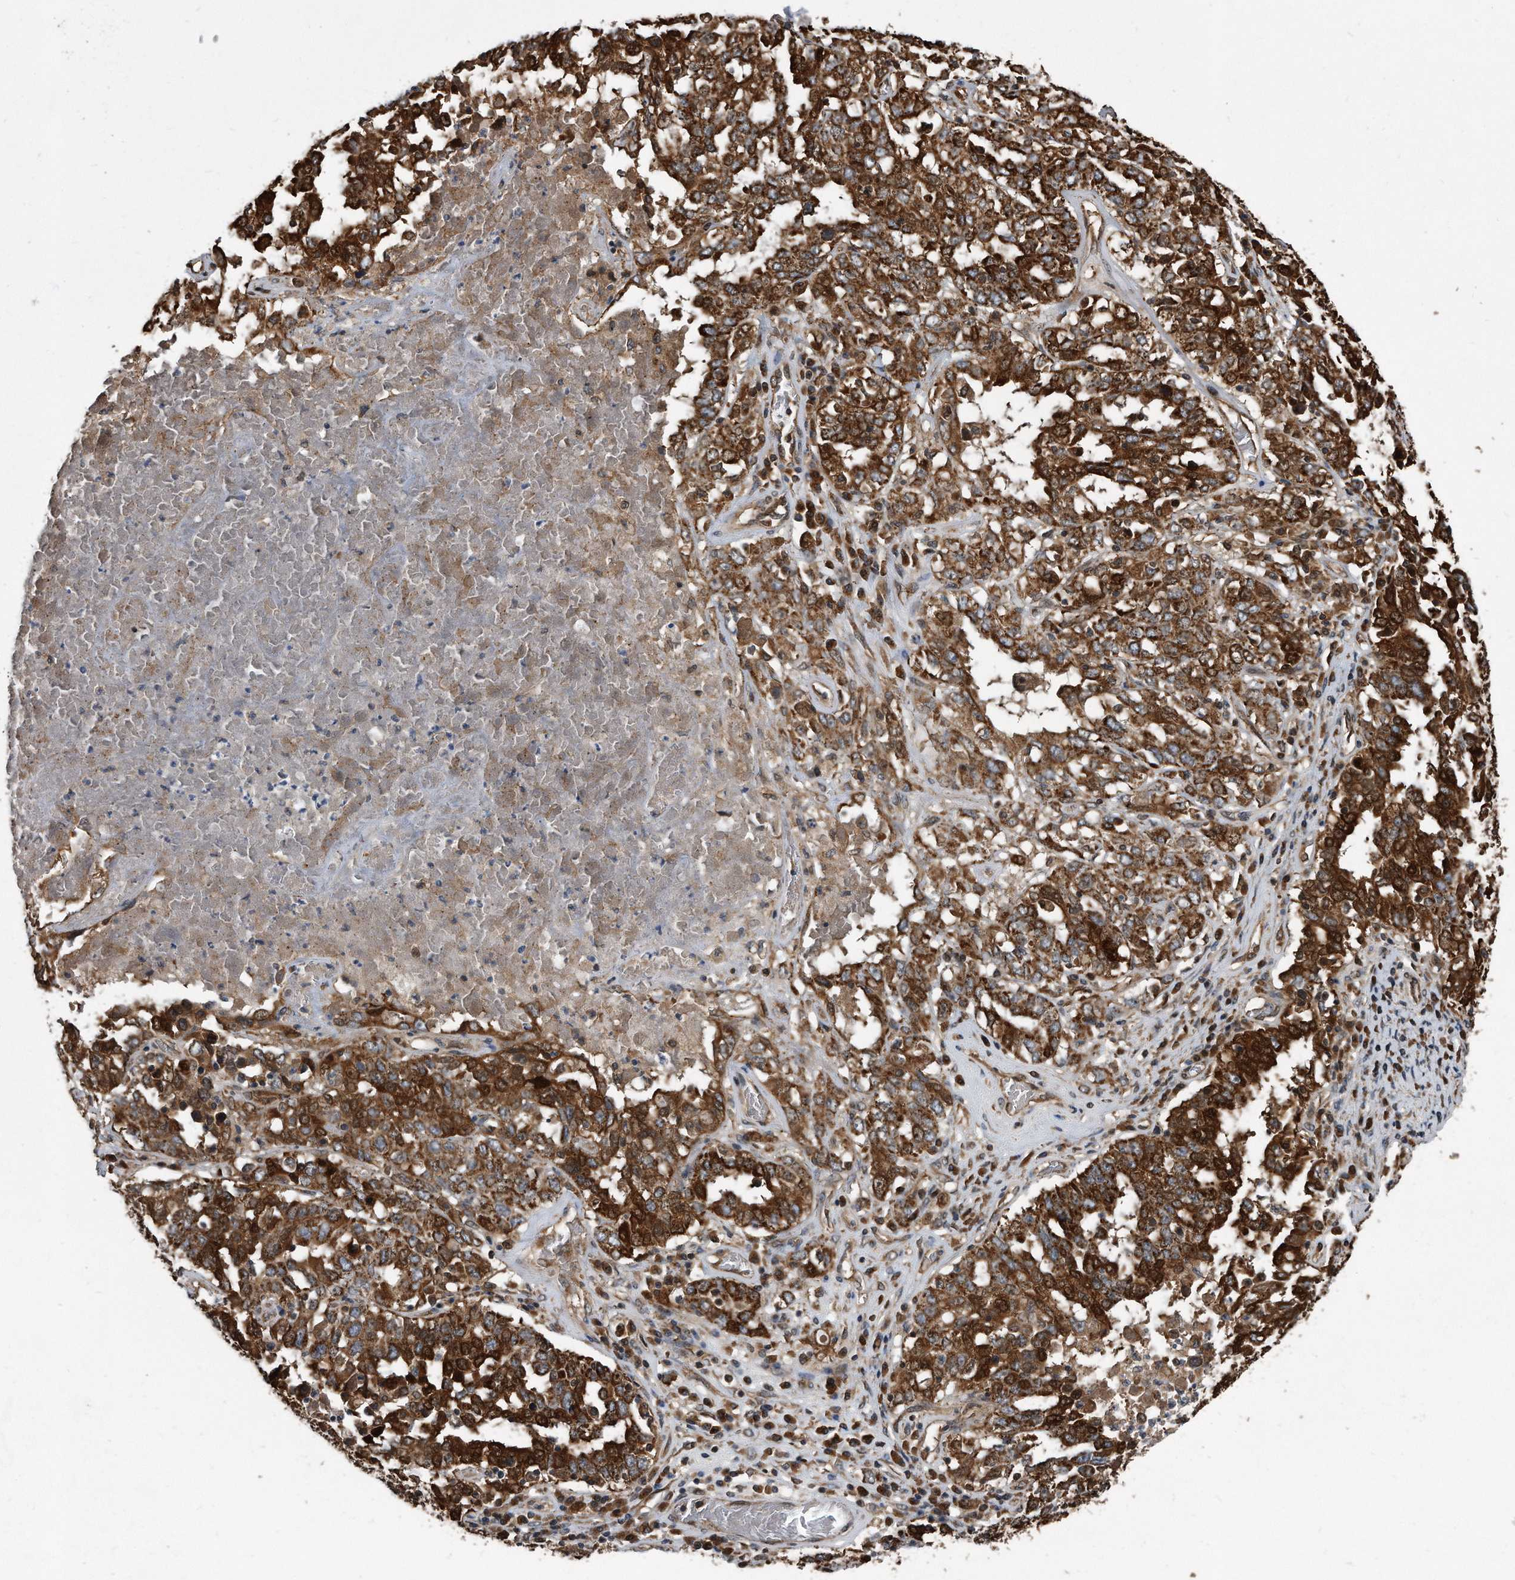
{"staining": {"intensity": "strong", "quantity": ">75%", "location": "cytoplasmic/membranous"}, "tissue": "ovarian cancer", "cell_type": "Tumor cells", "image_type": "cancer", "snomed": [{"axis": "morphology", "description": "Carcinoma, endometroid"}, {"axis": "topography", "description": "Ovary"}], "caption": "Human ovarian endometroid carcinoma stained with a protein marker reveals strong staining in tumor cells.", "gene": "FAM136A", "patient": {"sex": "female", "age": 62}}